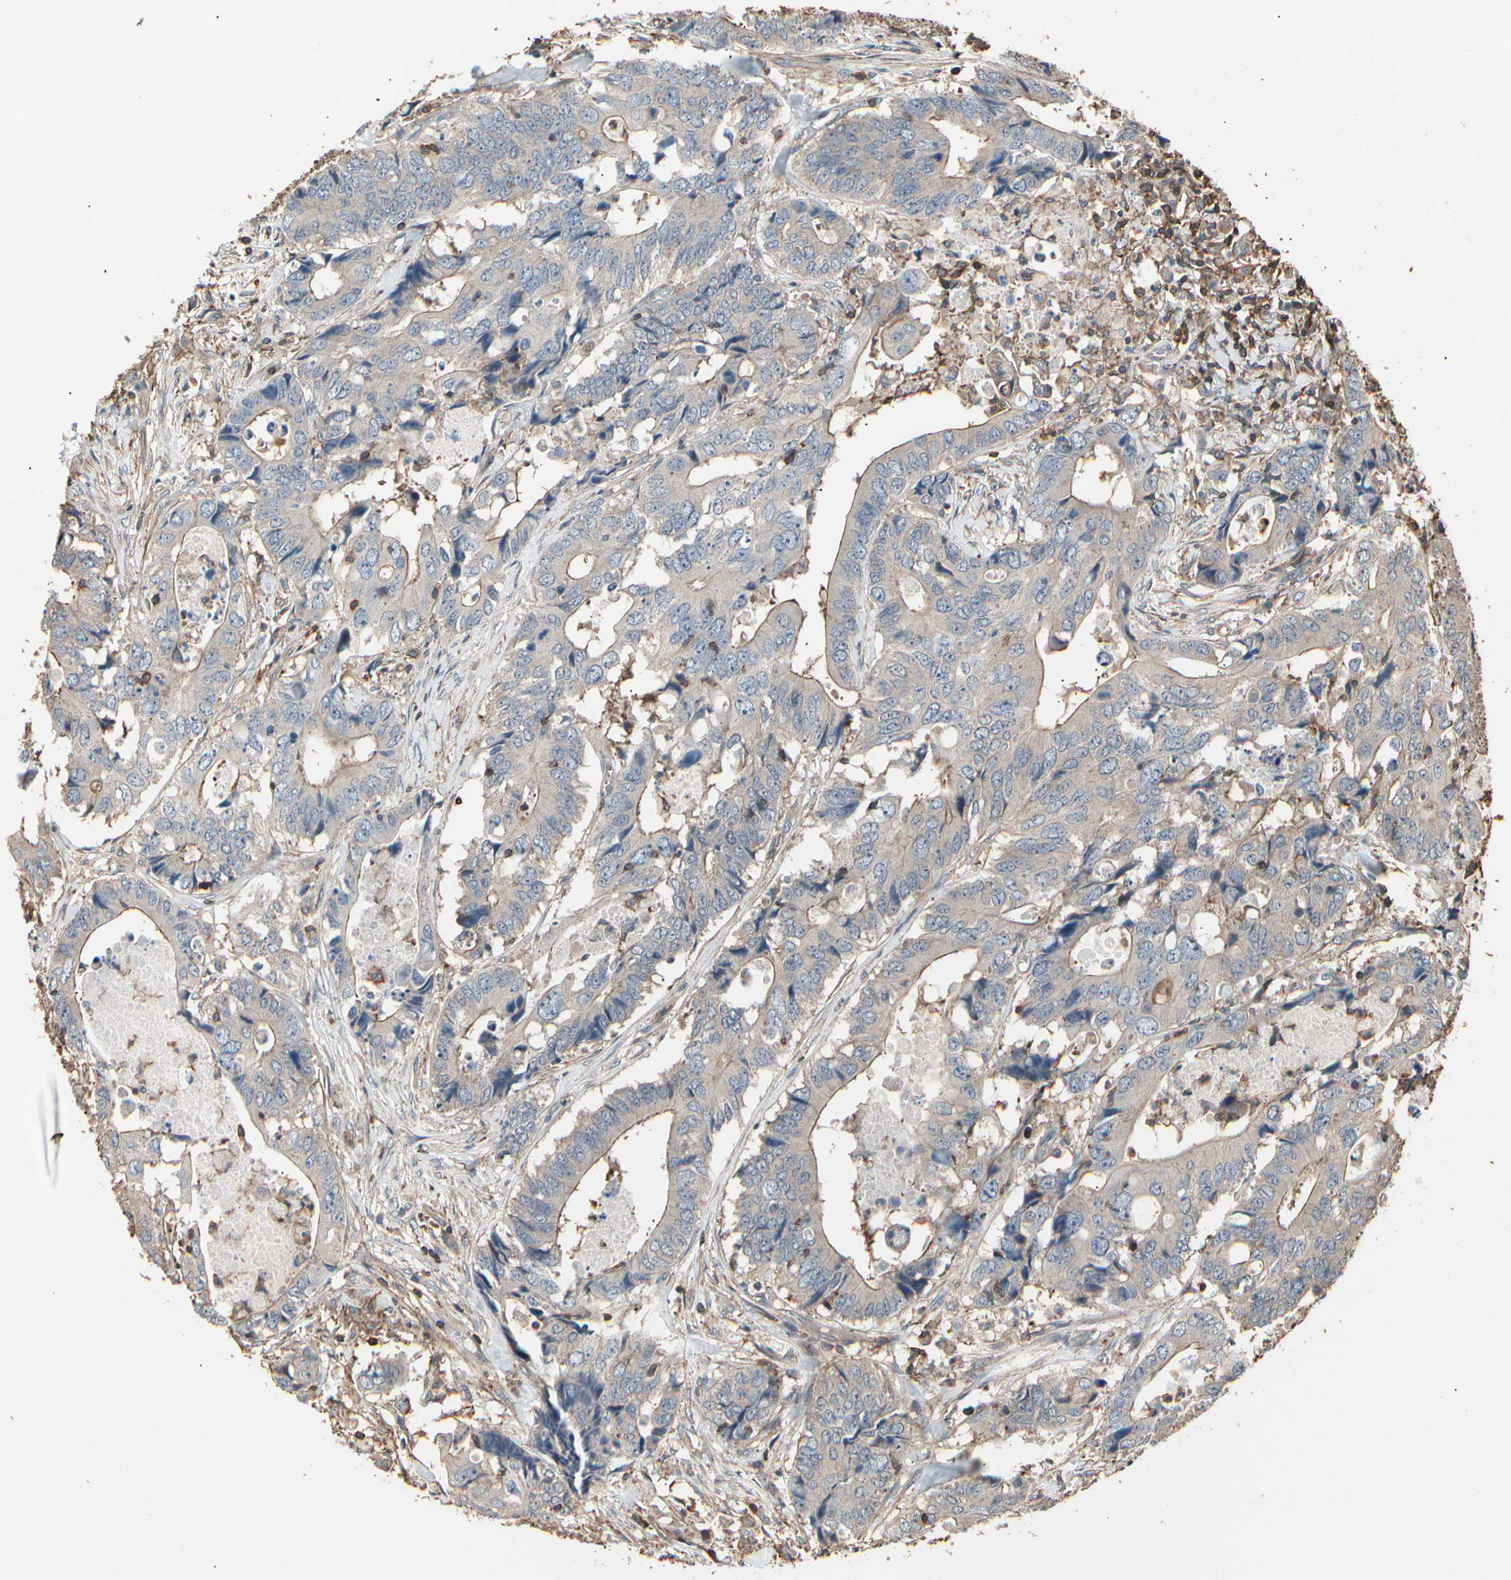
{"staining": {"intensity": "weak", "quantity": "25%-75%", "location": "cytoplasmic/membranous"}, "tissue": "colorectal cancer", "cell_type": "Tumor cells", "image_type": "cancer", "snomed": [{"axis": "morphology", "description": "Adenocarcinoma, NOS"}, {"axis": "topography", "description": "Colon"}], "caption": "This micrograph reveals adenocarcinoma (colorectal) stained with immunohistochemistry (IHC) to label a protein in brown. The cytoplasmic/membranous of tumor cells show weak positivity for the protein. Nuclei are counter-stained blue.", "gene": "MAPK13", "patient": {"sex": "male", "age": 71}}